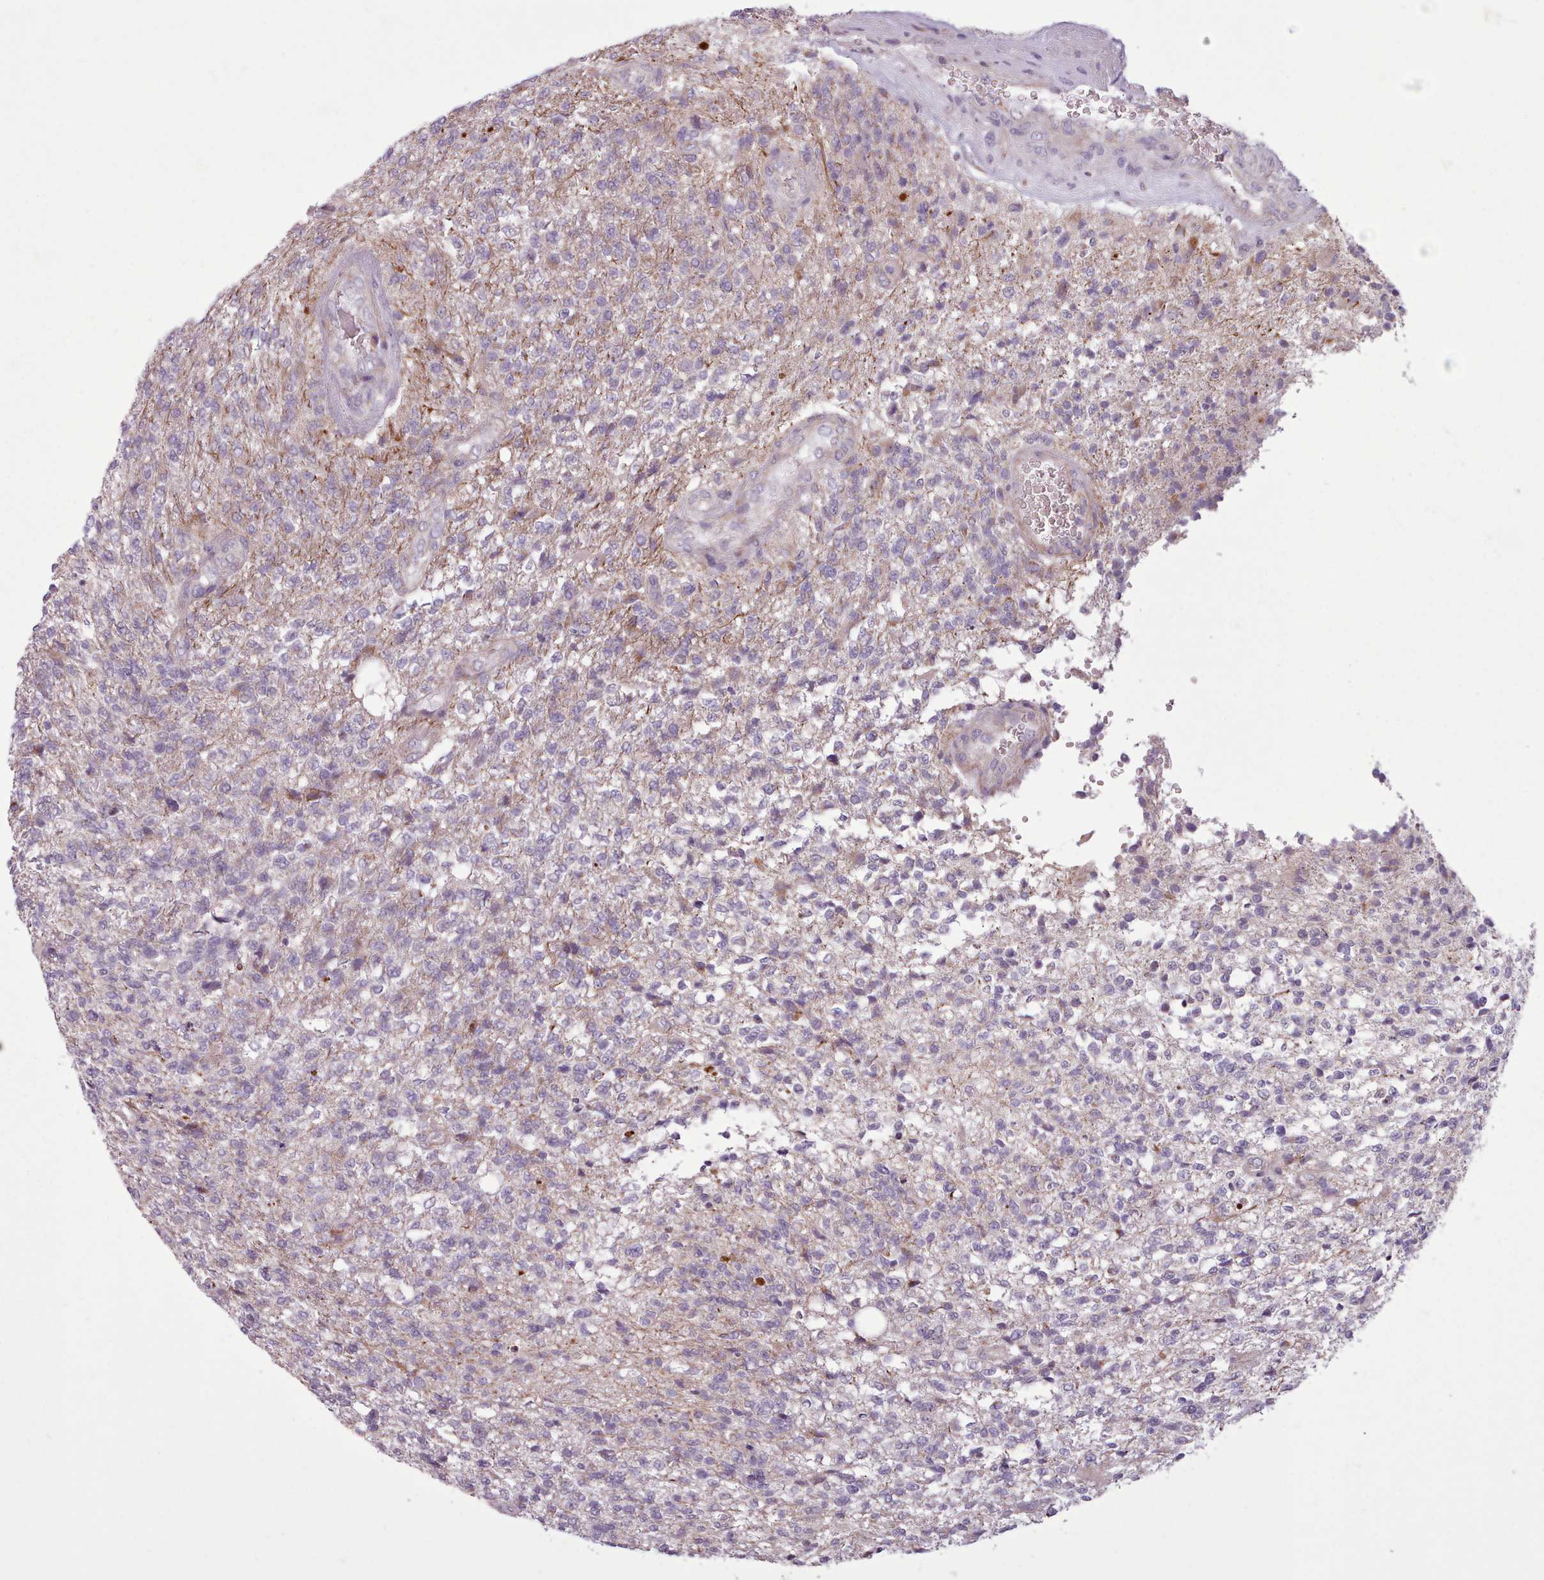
{"staining": {"intensity": "negative", "quantity": "none", "location": "none"}, "tissue": "glioma", "cell_type": "Tumor cells", "image_type": "cancer", "snomed": [{"axis": "morphology", "description": "Glioma, malignant, High grade"}, {"axis": "topography", "description": "Brain"}], "caption": "High-grade glioma (malignant) was stained to show a protein in brown. There is no significant staining in tumor cells.", "gene": "AVL9", "patient": {"sex": "male", "age": 56}}